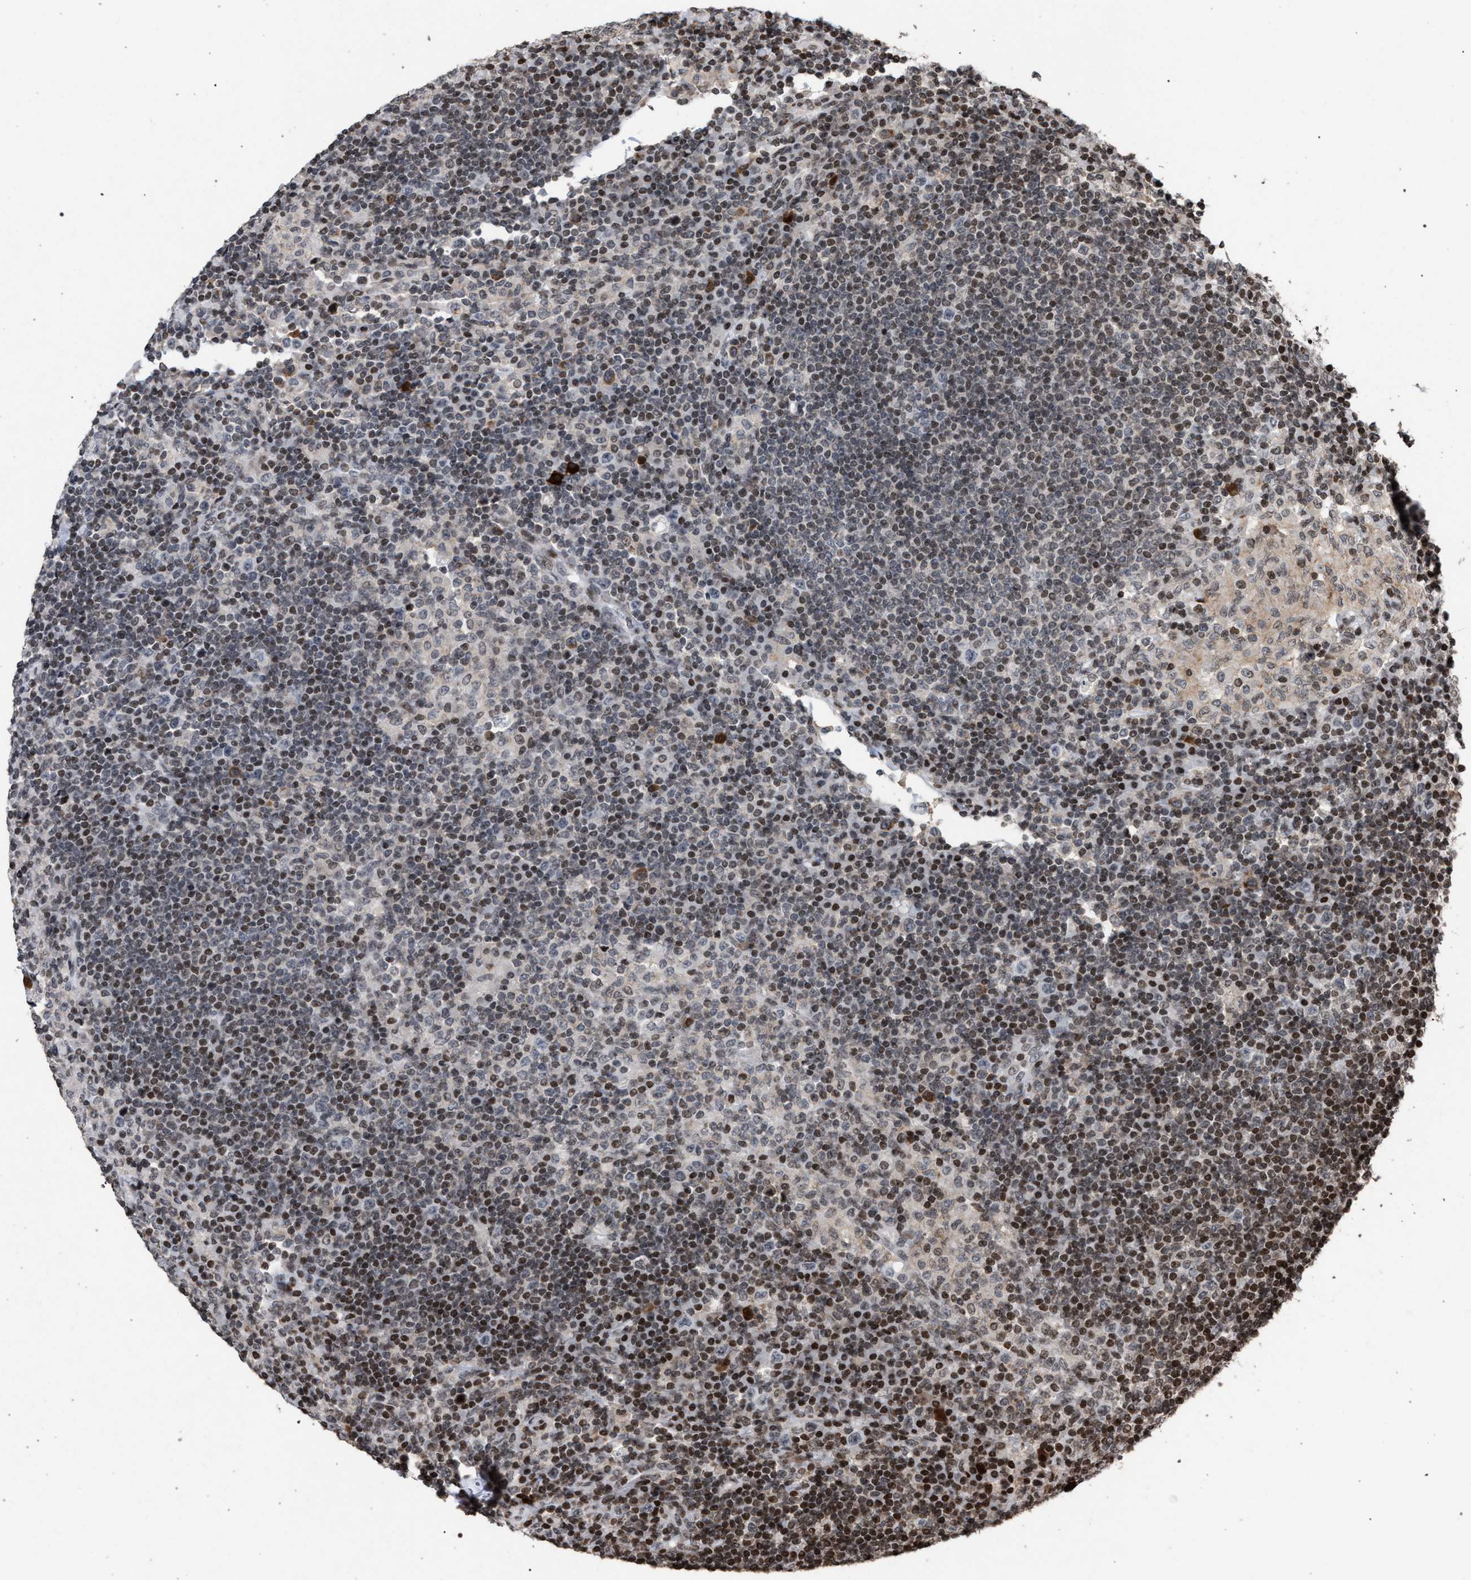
{"staining": {"intensity": "moderate", "quantity": "25%-75%", "location": "nuclear"}, "tissue": "lymph node", "cell_type": "Non-germinal center cells", "image_type": "normal", "snomed": [{"axis": "morphology", "description": "Normal tissue, NOS"}, {"axis": "topography", "description": "Lymph node"}], "caption": "IHC histopathology image of unremarkable human lymph node stained for a protein (brown), which exhibits medium levels of moderate nuclear staining in about 25%-75% of non-germinal center cells.", "gene": "FOXD3", "patient": {"sex": "female", "age": 53}}